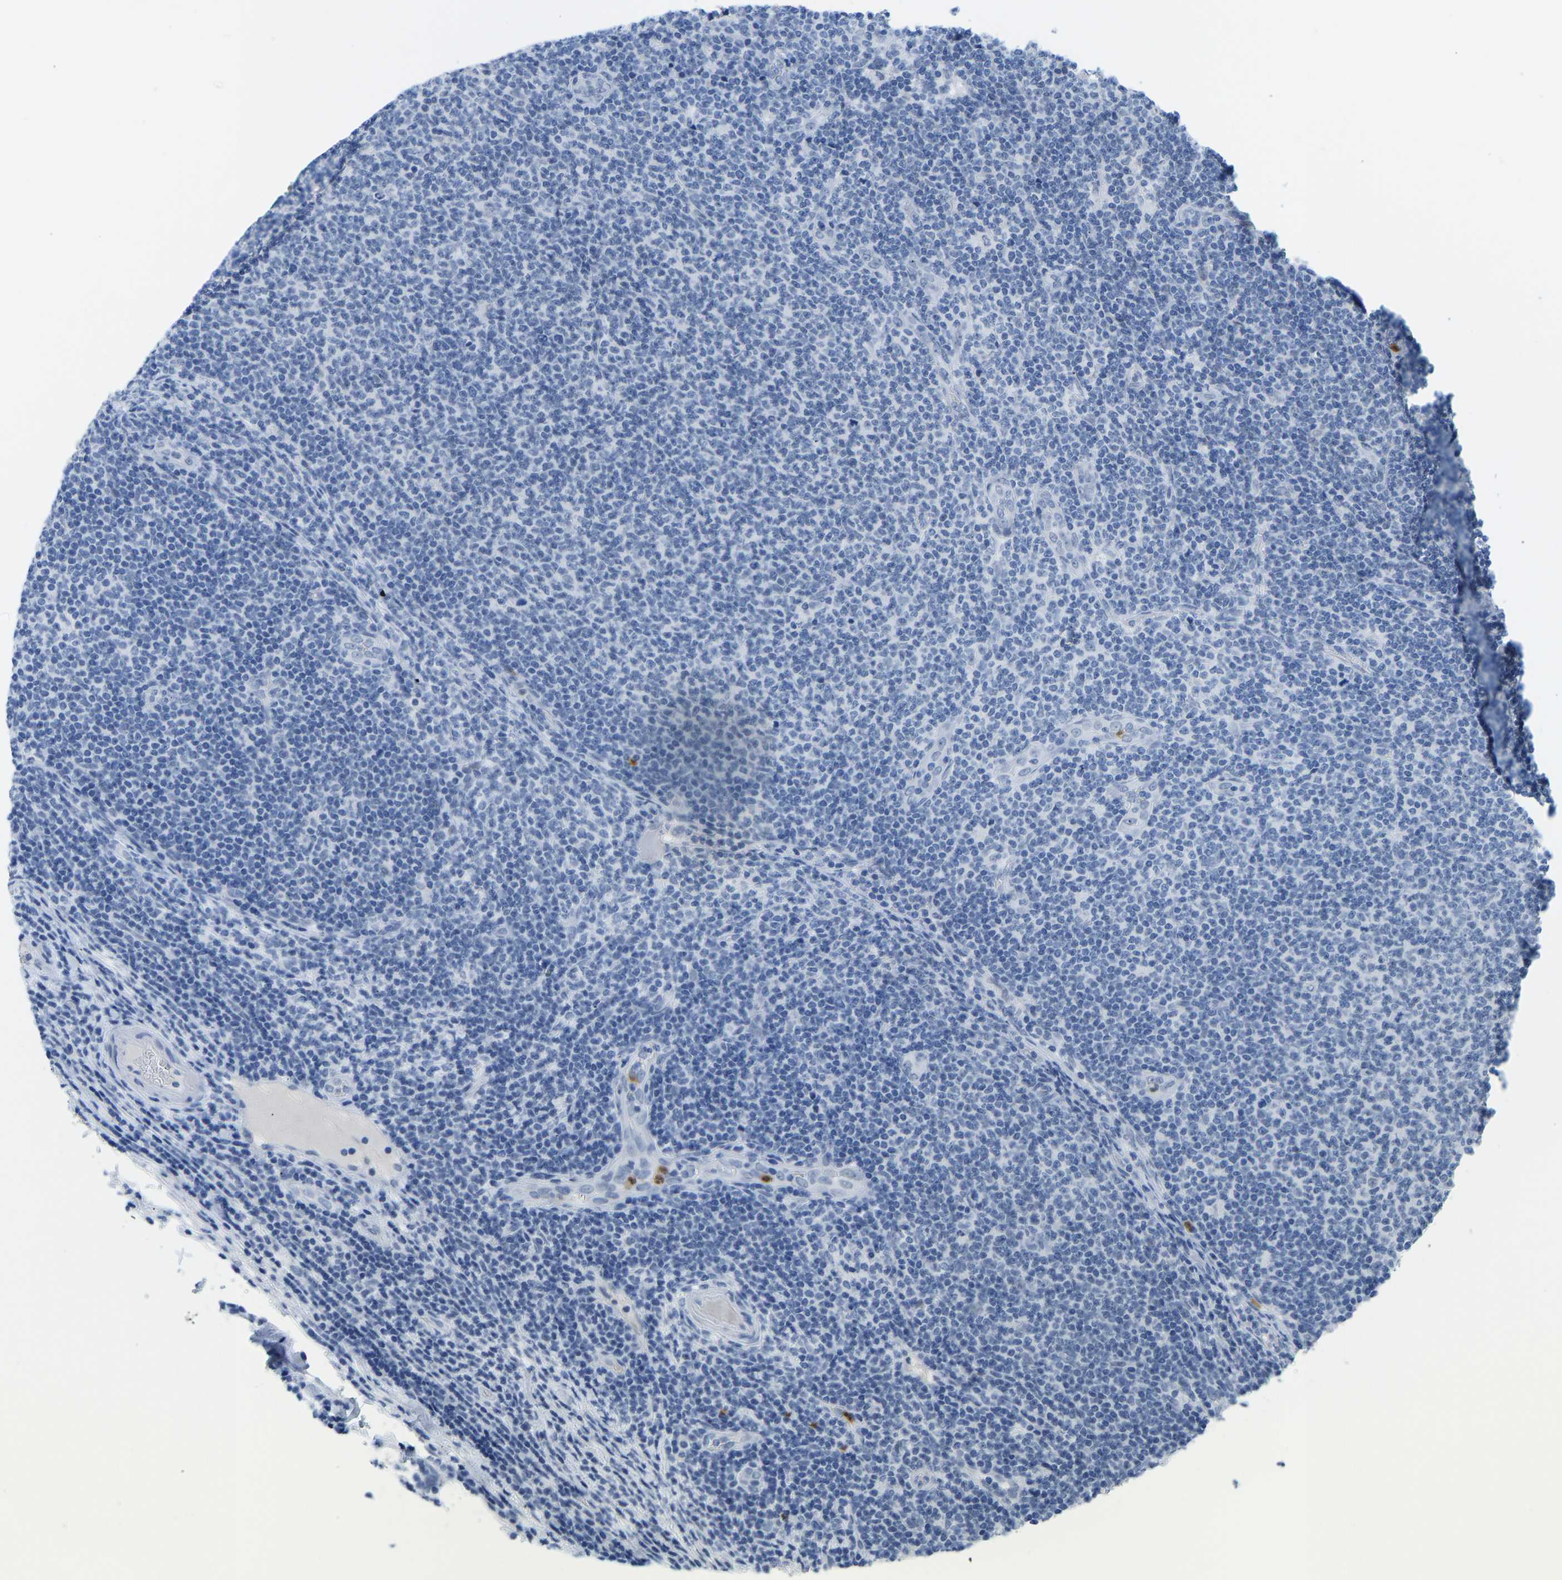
{"staining": {"intensity": "negative", "quantity": "none", "location": "none"}, "tissue": "lymphoma", "cell_type": "Tumor cells", "image_type": "cancer", "snomed": [{"axis": "morphology", "description": "Malignant lymphoma, non-Hodgkin's type, Low grade"}, {"axis": "topography", "description": "Lymph node"}], "caption": "An immunohistochemistry (IHC) image of malignant lymphoma, non-Hodgkin's type (low-grade) is shown. There is no staining in tumor cells of malignant lymphoma, non-Hodgkin's type (low-grade). (DAB (3,3'-diaminobenzidine) immunohistochemistry (IHC) visualized using brightfield microscopy, high magnification).", "gene": "TXNDC2", "patient": {"sex": "male", "age": 66}}